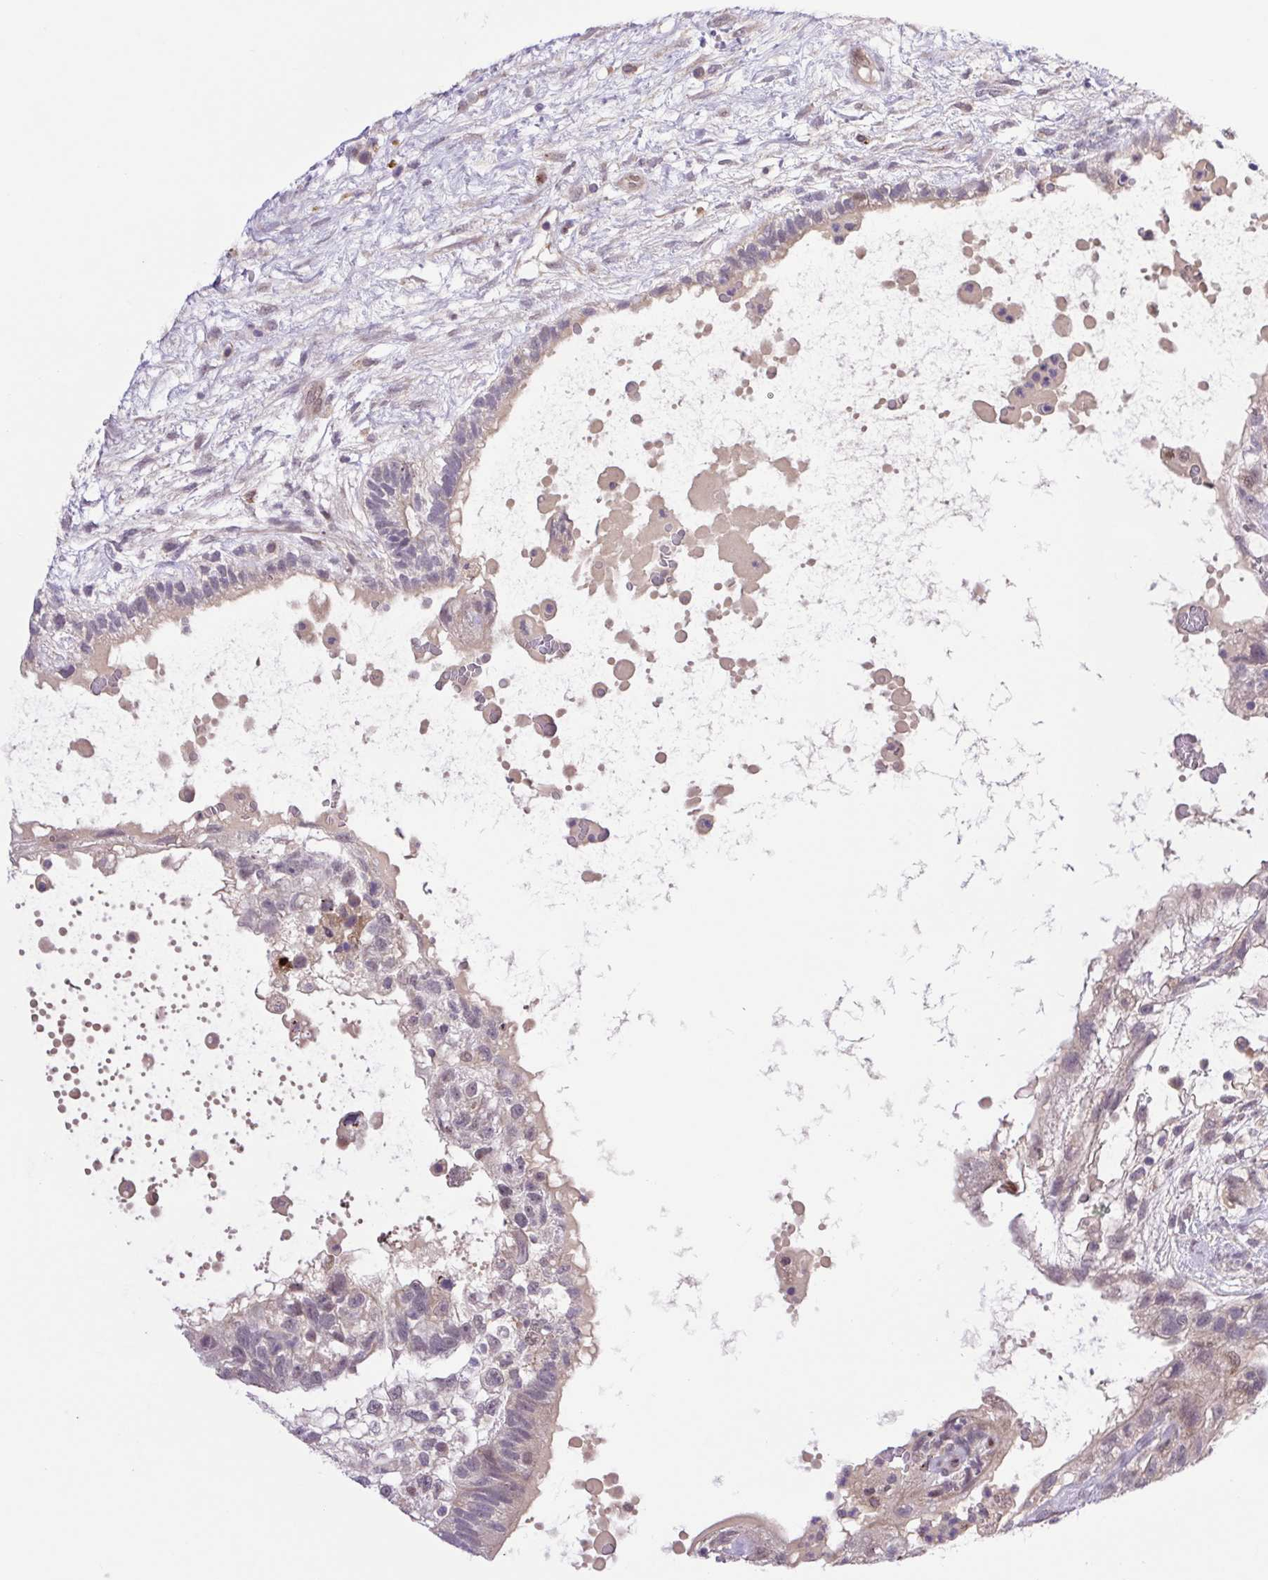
{"staining": {"intensity": "negative", "quantity": "none", "location": "none"}, "tissue": "testis cancer", "cell_type": "Tumor cells", "image_type": "cancer", "snomed": [{"axis": "morphology", "description": "Normal tissue, NOS"}, {"axis": "morphology", "description": "Carcinoma, Embryonal, NOS"}, {"axis": "topography", "description": "Testis"}], "caption": "Immunohistochemistry micrograph of neoplastic tissue: testis embryonal carcinoma stained with DAB (3,3'-diaminobenzidine) demonstrates no significant protein staining in tumor cells.", "gene": "ERG", "patient": {"sex": "male", "age": 32}}